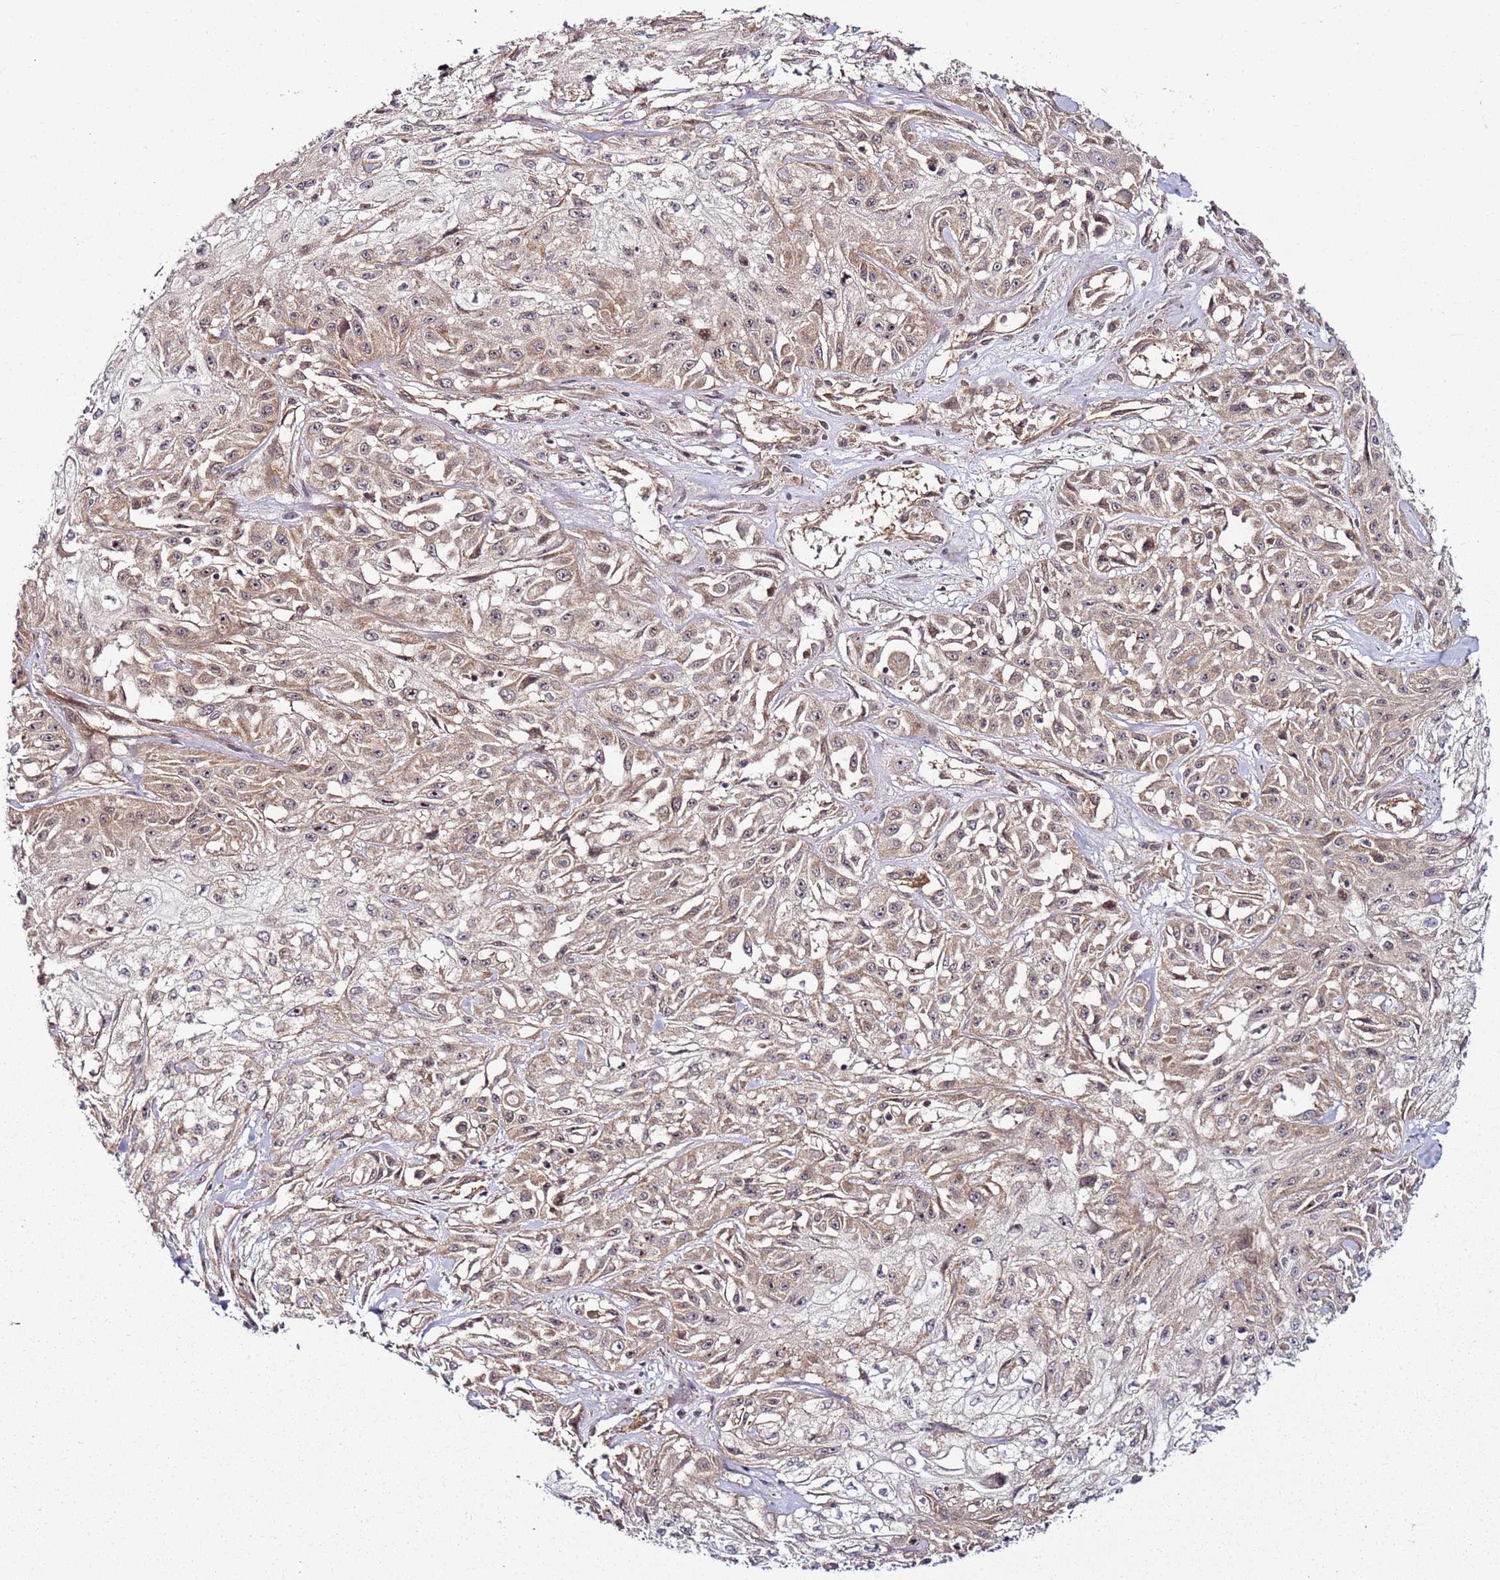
{"staining": {"intensity": "weak", "quantity": ">75%", "location": "cytoplasmic/membranous,nuclear"}, "tissue": "skin cancer", "cell_type": "Tumor cells", "image_type": "cancer", "snomed": [{"axis": "morphology", "description": "Squamous cell carcinoma, NOS"}, {"axis": "morphology", "description": "Squamous cell carcinoma, metastatic, NOS"}, {"axis": "topography", "description": "Skin"}, {"axis": "topography", "description": "Lymph node"}], "caption": "Skin cancer (squamous cell carcinoma) stained for a protein (brown) exhibits weak cytoplasmic/membranous and nuclear positive positivity in approximately >75% of tumor cells.", "gene": "CCNYL1", "patient": {"sex": "male", "age": 75}}